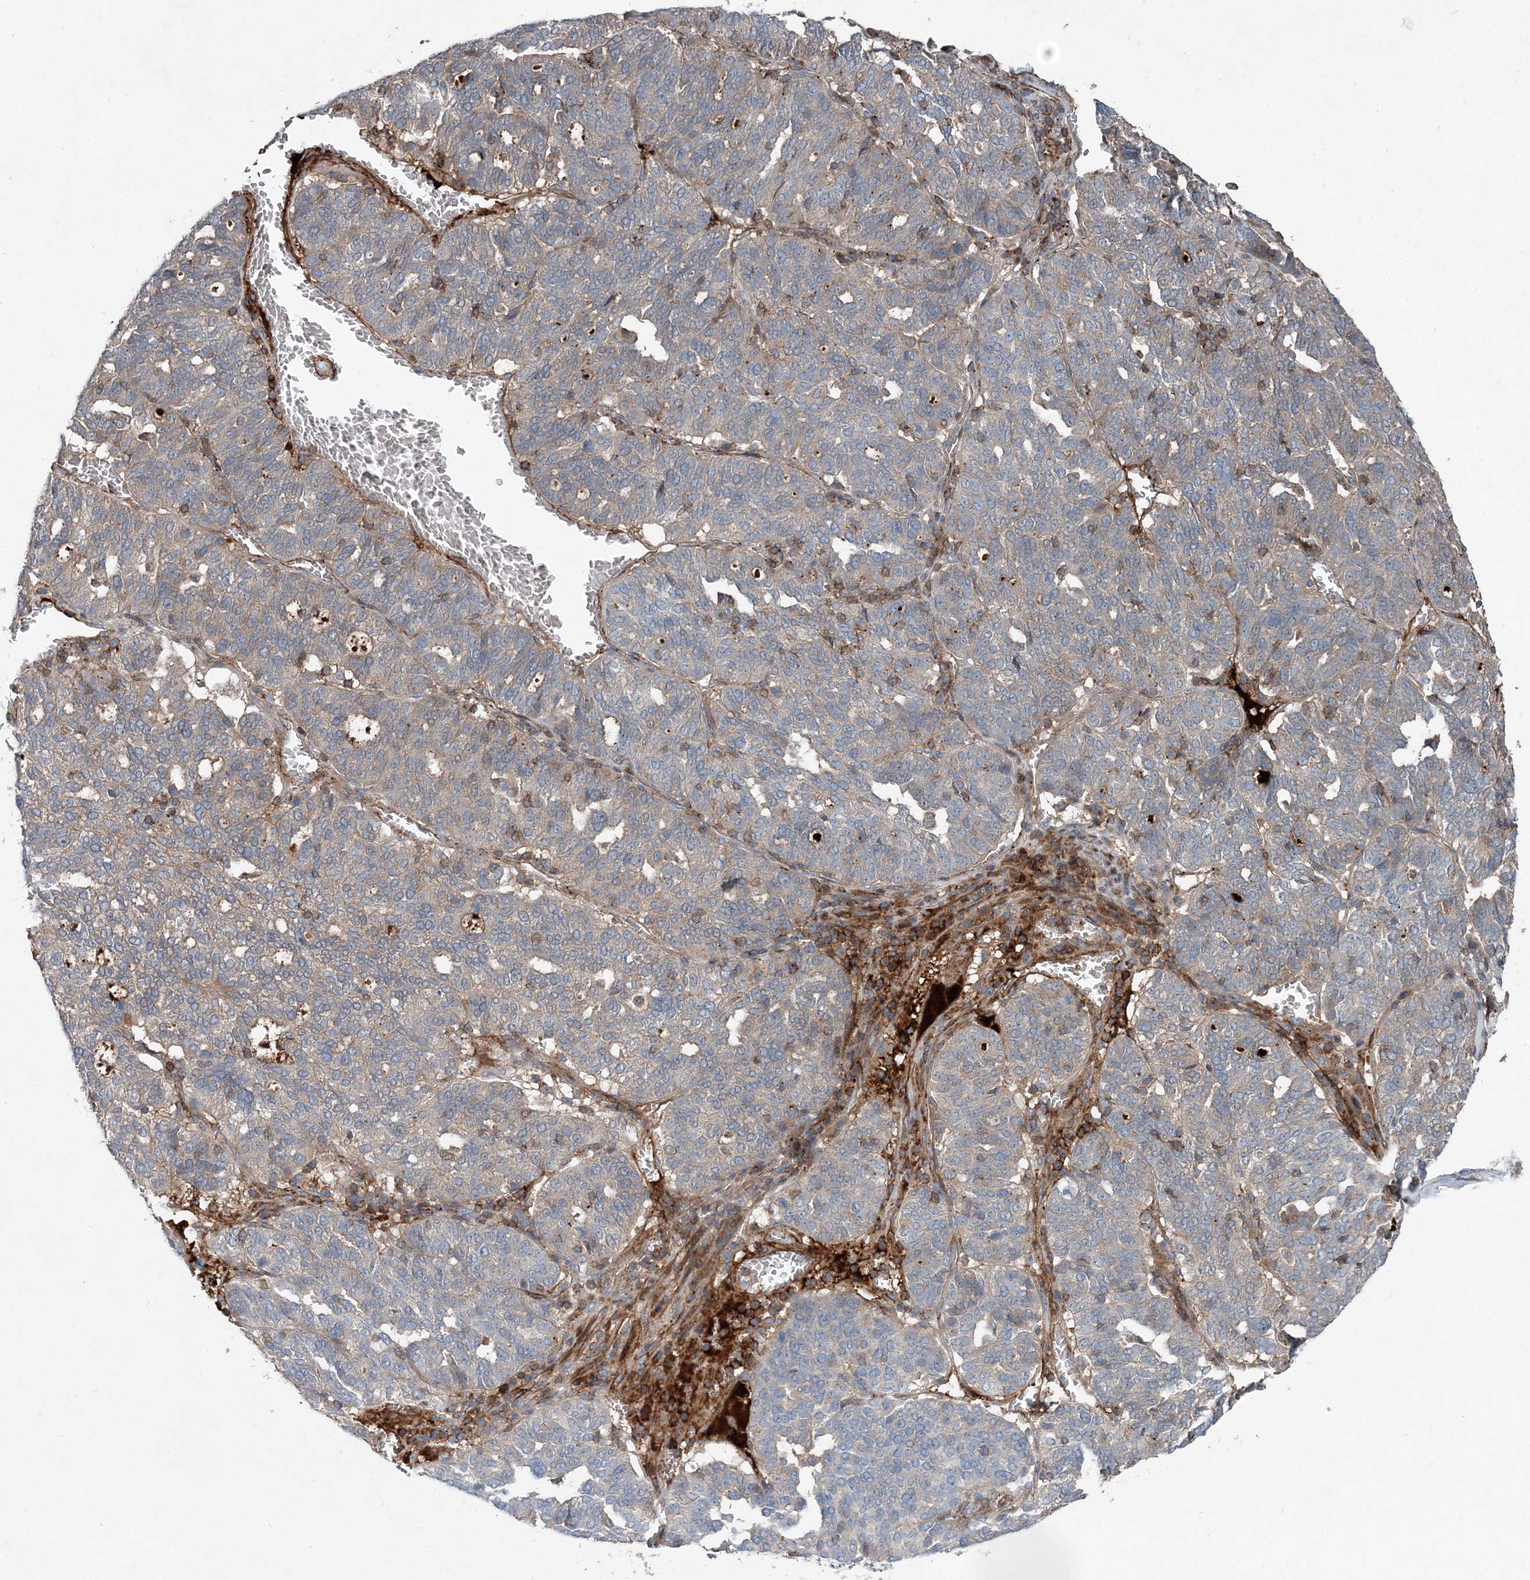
{"staining": {"intensity": "weak", "quantity": "<25%", "location": "cytoplasmic/membranous"}, "tissue": "ovarian cancer", "cell_type": "Tumor cells", "image_type": "cancer", "snomed": [{"axis": "morphology", "description": "Cystadenocarcinoma, serous, NOS"}, {"axis": "topography", "description": "Ovary"}], "caption": "An immunohistochemistry (IHC) micrograph of ovarian cancer (serous cystadenocarcinoma) is shown. There is no staining in tumor cells of ovarian cancer (serous cystadenocarcinoma). Brightfield microscopy of immunohistochemistry stained with DAB (brown) and hematoxylin (blue), captured at high magnification.", "gene": "ABHD14B", "patient": {"sex": "female", "age": 59}}